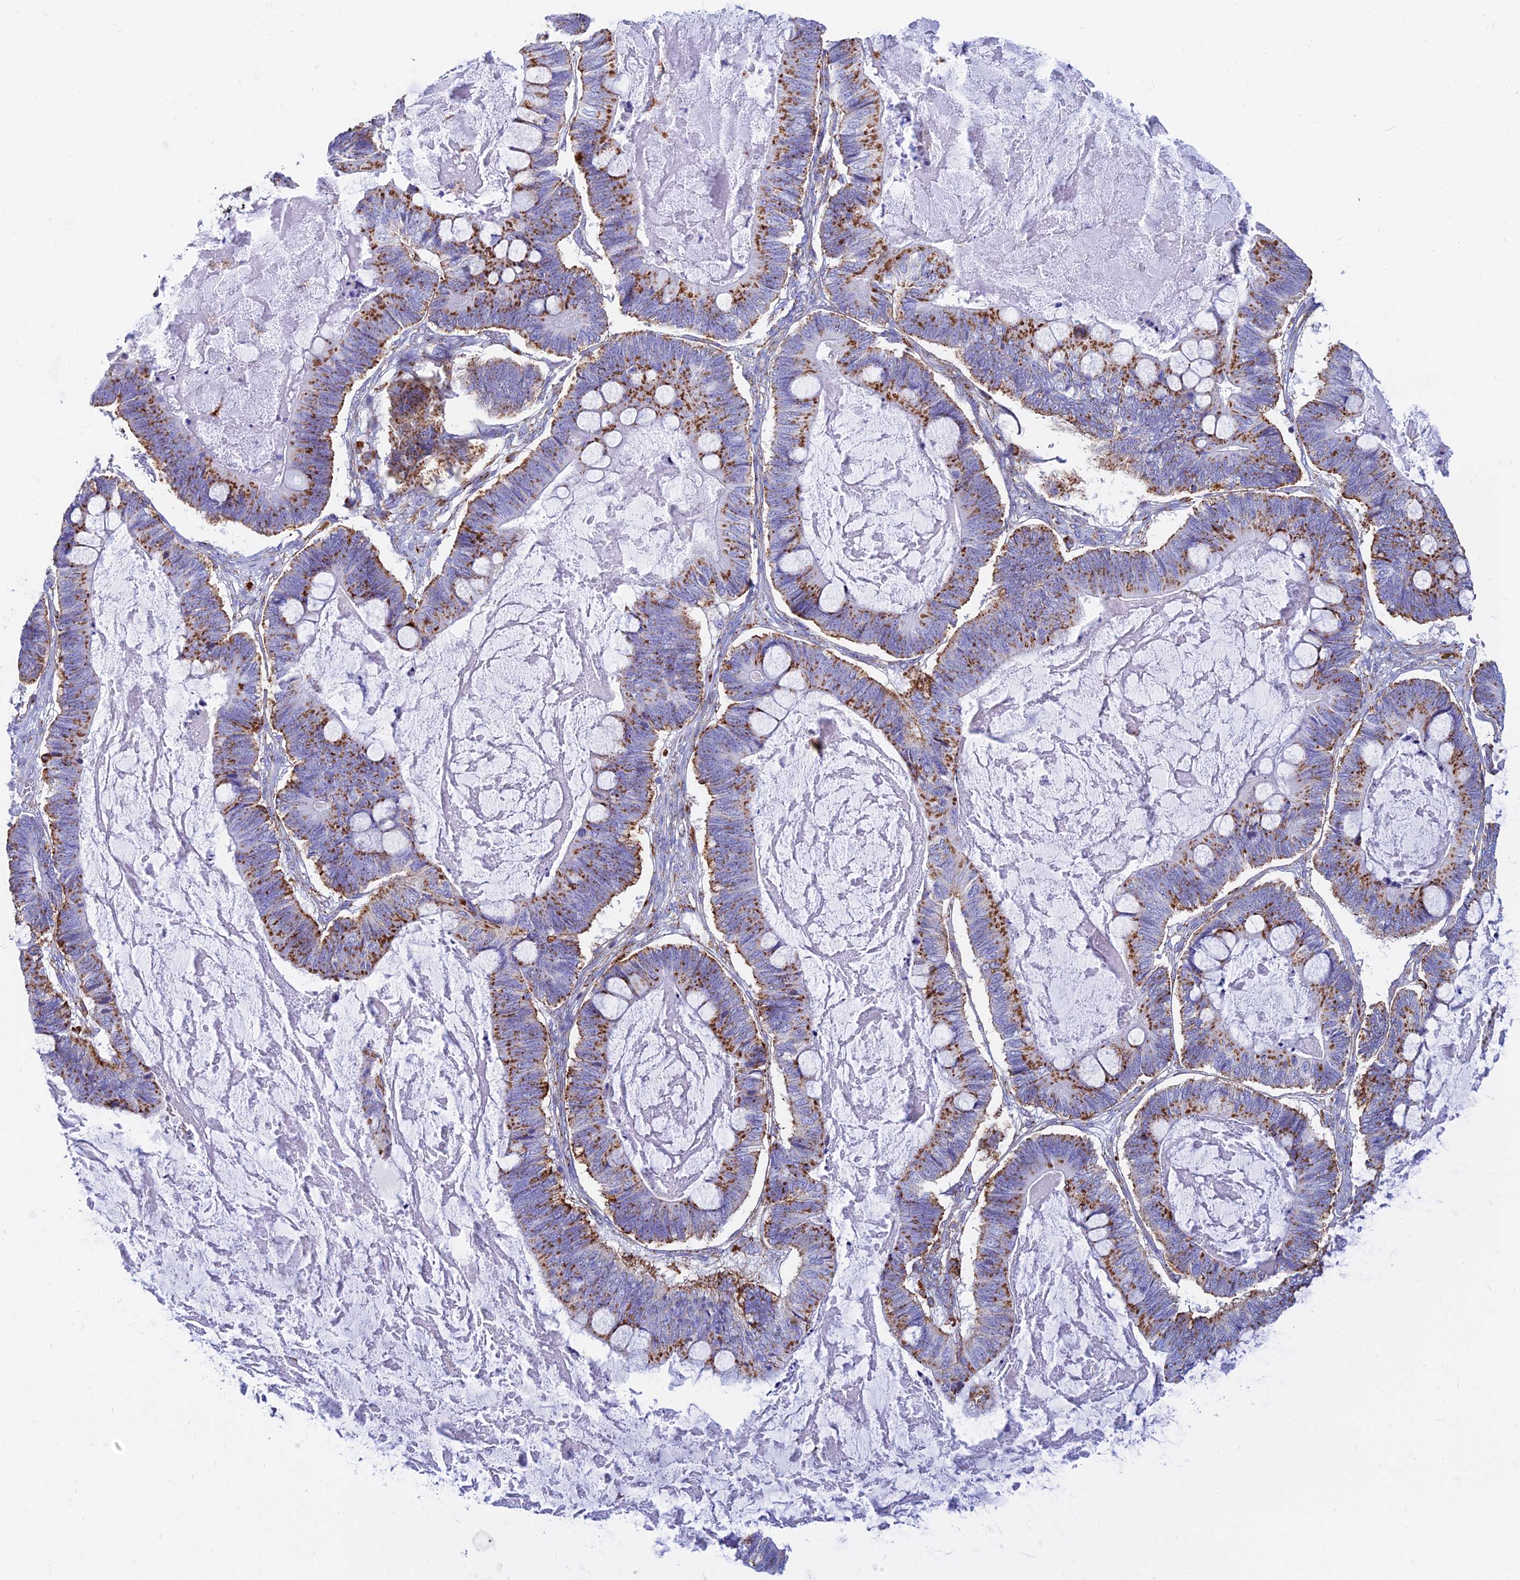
{"staining": {"intensity": "moderate", "quantity": "25%-75%", "location": "cytoplasmic/membranous"}, "tissue": "ovarian cancer", "cell_type": "Tumor cells", "image_type": "cancer", "snomed": [{"axis": "morphology", "description": "Cystadenocarcinoma, mucinous, NOS"}, {"axis": "topography", "description": "Ovary"}], "caption": "Immunohistochemistry (DAB) staining of ovarian mucinous cystadenocarcinoma shows moderate cytoplasmic/membranous protein positivity in approximately 25%-75% of tumor cells. (DAB IHC, brown staining for protein, blue staining for nuclei).", "gene": "SPNS1", "patient": {"sex": "female", "age": 61}}